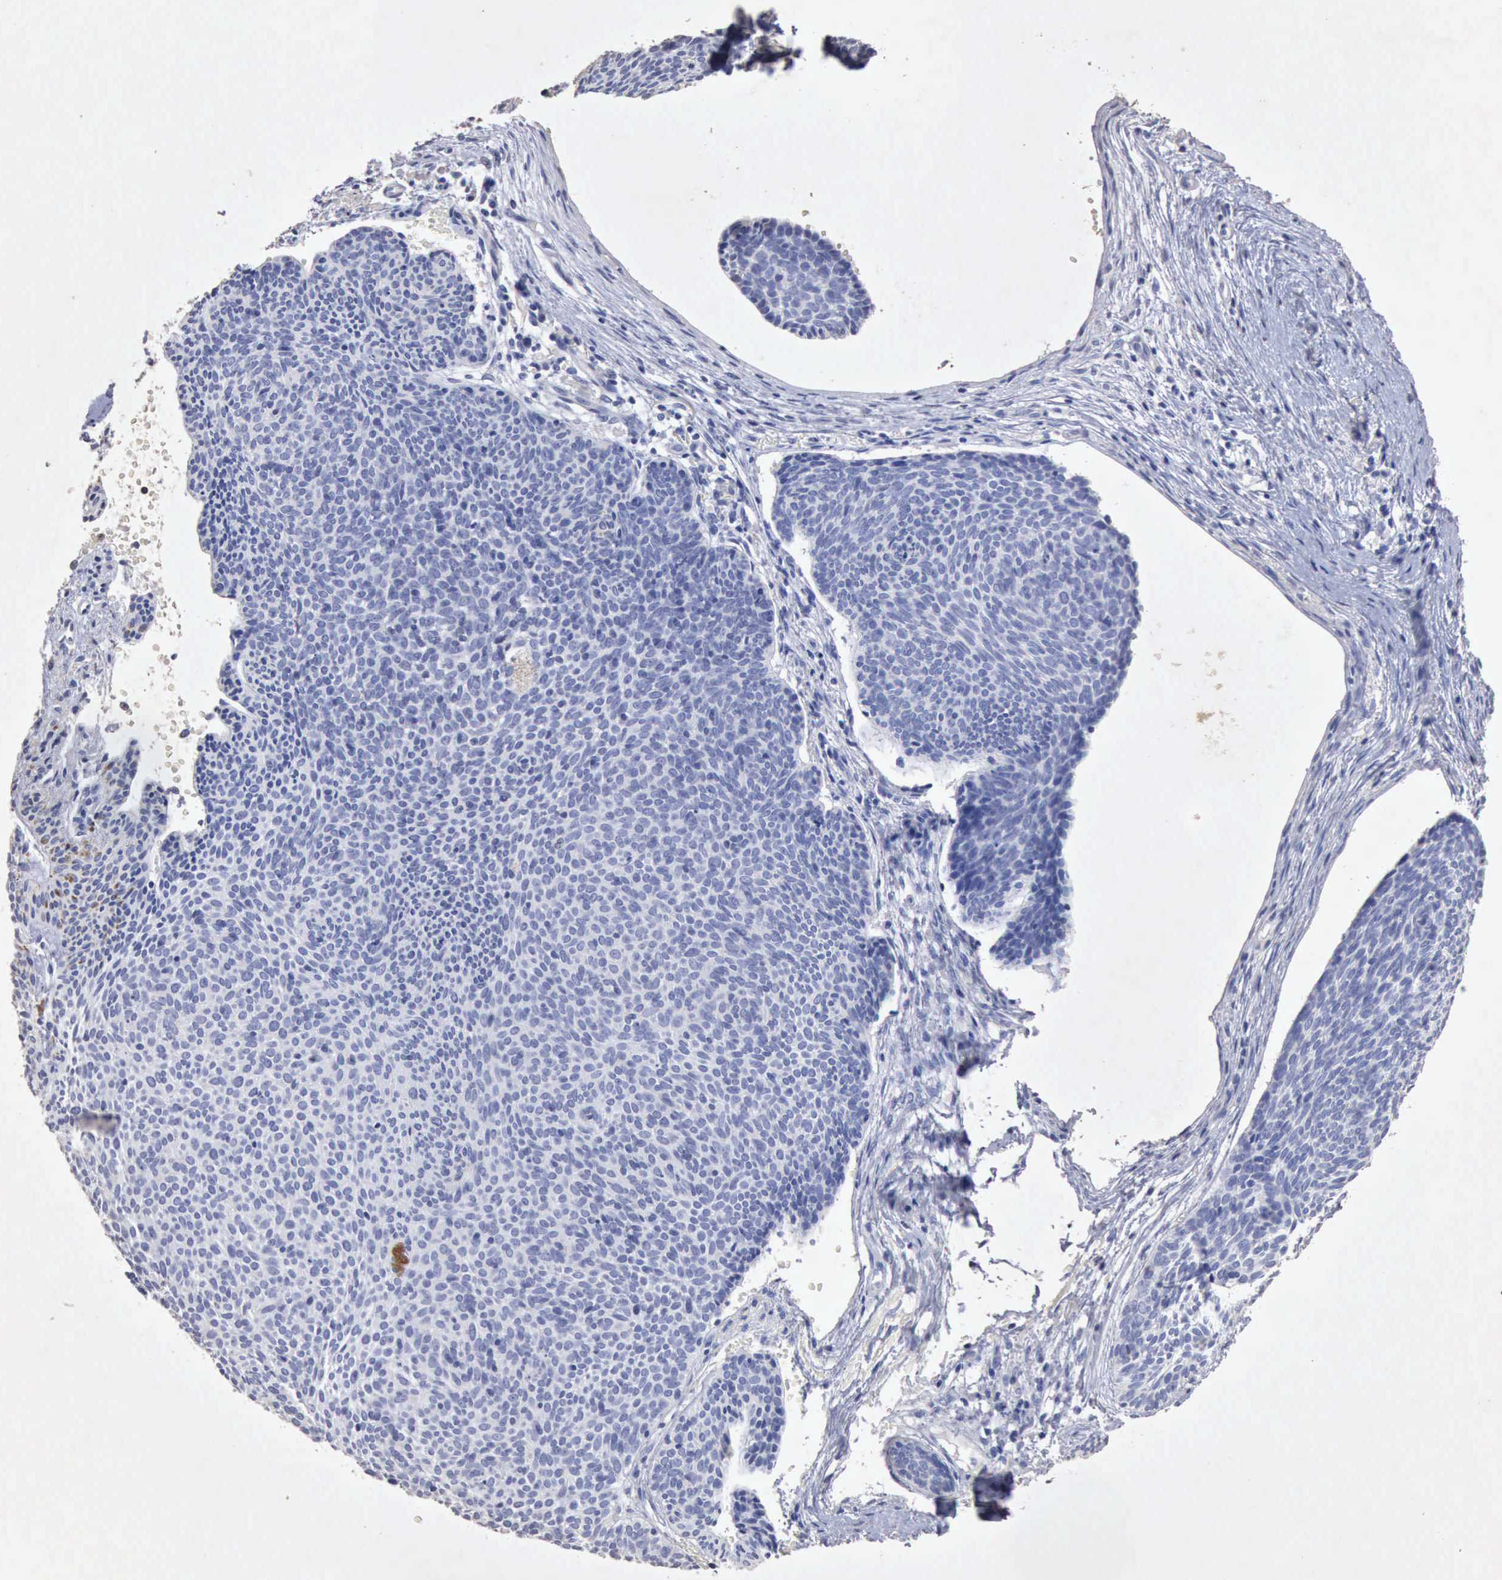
{"staining": {"intensity": "negative", "quantity": "none", "location": "none"}, "tissue": "skin cancer", "cell_type": "Tumor cells", "image_type": "cancer", "snomed": [{"axis": "morphology", "description": "Basal cell carcinoma"}, {"axis": "topography", "description": "Skin"}], "caption": "The image displays no staining of tumor cells in skin basal cell carcinoma.", "gene": "KRT6B", "patient": {"sex": "male", "age": 84}}